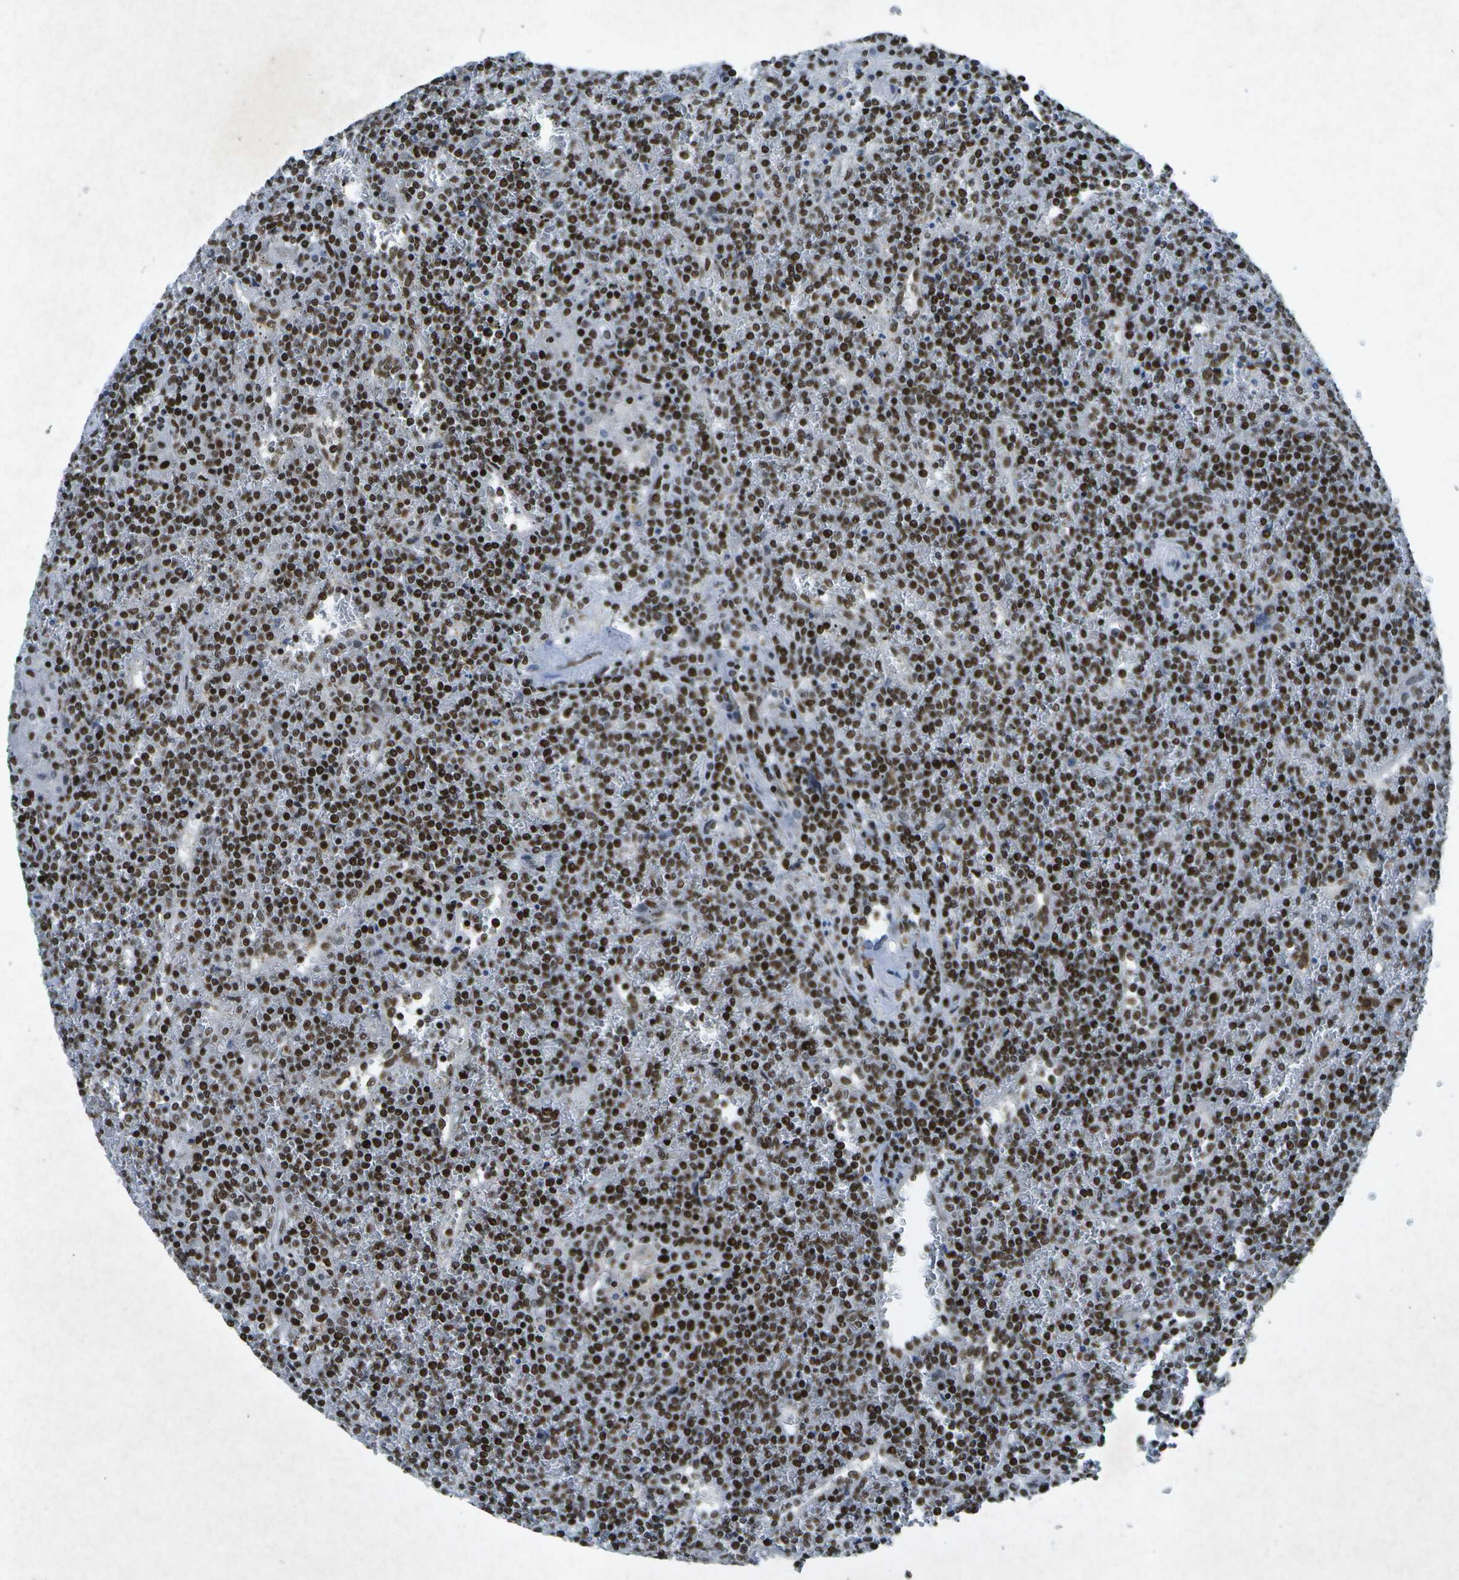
{"staining": {"intensity": "strong", "quantity": ">75%", "location": "nuclear"}, "tissue": "lymphoma", "cell_type": "Tumor cells", "image_type": "cancer", "snomed": [{"axis": "morphology", "description": "Malignant lymphoma, non-Hodgkin's type, Low grade"}, {"axis": "topography", "description": "Spleen"}], "caption": "Protein staining by immunohistochemistry (IHC) demonstrates strong nuclear staining in about >75% of tumor cells in lymphoma.", "gene": "MTA2", "patient": {"sex": "female", "age": 19}}